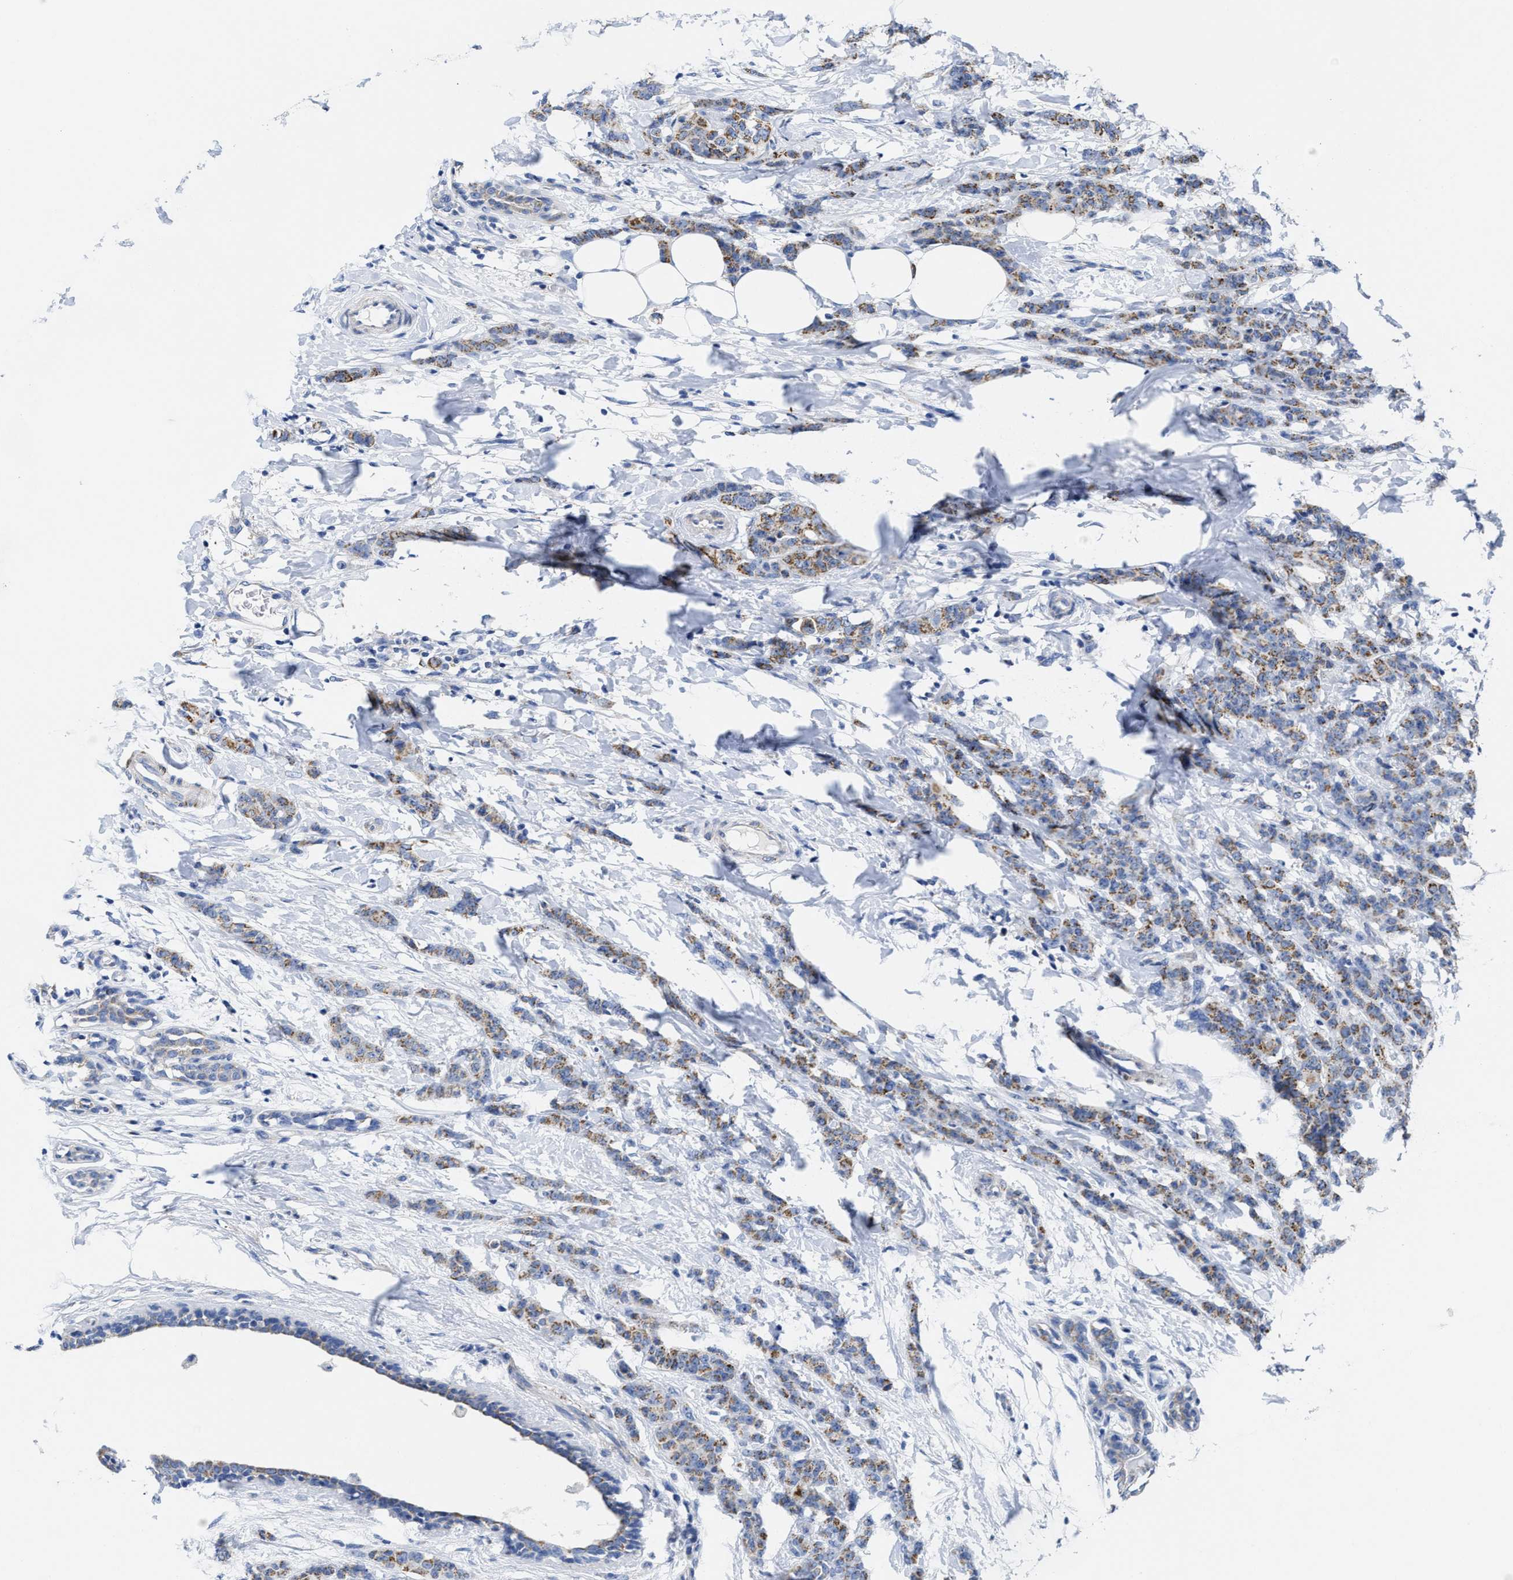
{"staining": {"intensity": "weak", "quantity": ">75%", "location": "cytoplasmic/membranous"}, "tissue": "breast cancer", "cell_type": "Tumor cells", "image_type": "cancer", "snomed": [{"axis": "morphology", "description": "Normal tissue, NOS"}, {"axis": "morphology", "description": "Duct carcinoma"}, {"axis": "topography", "description": "Breast"}], "caption": "Protein staining shows weak cytoplasmic/membranous staining in about >75% of tumor cells in breast invasive ductal carcinoma.", "gene": "TBRG4", "patient": {"sex": "female", "age": 40}}